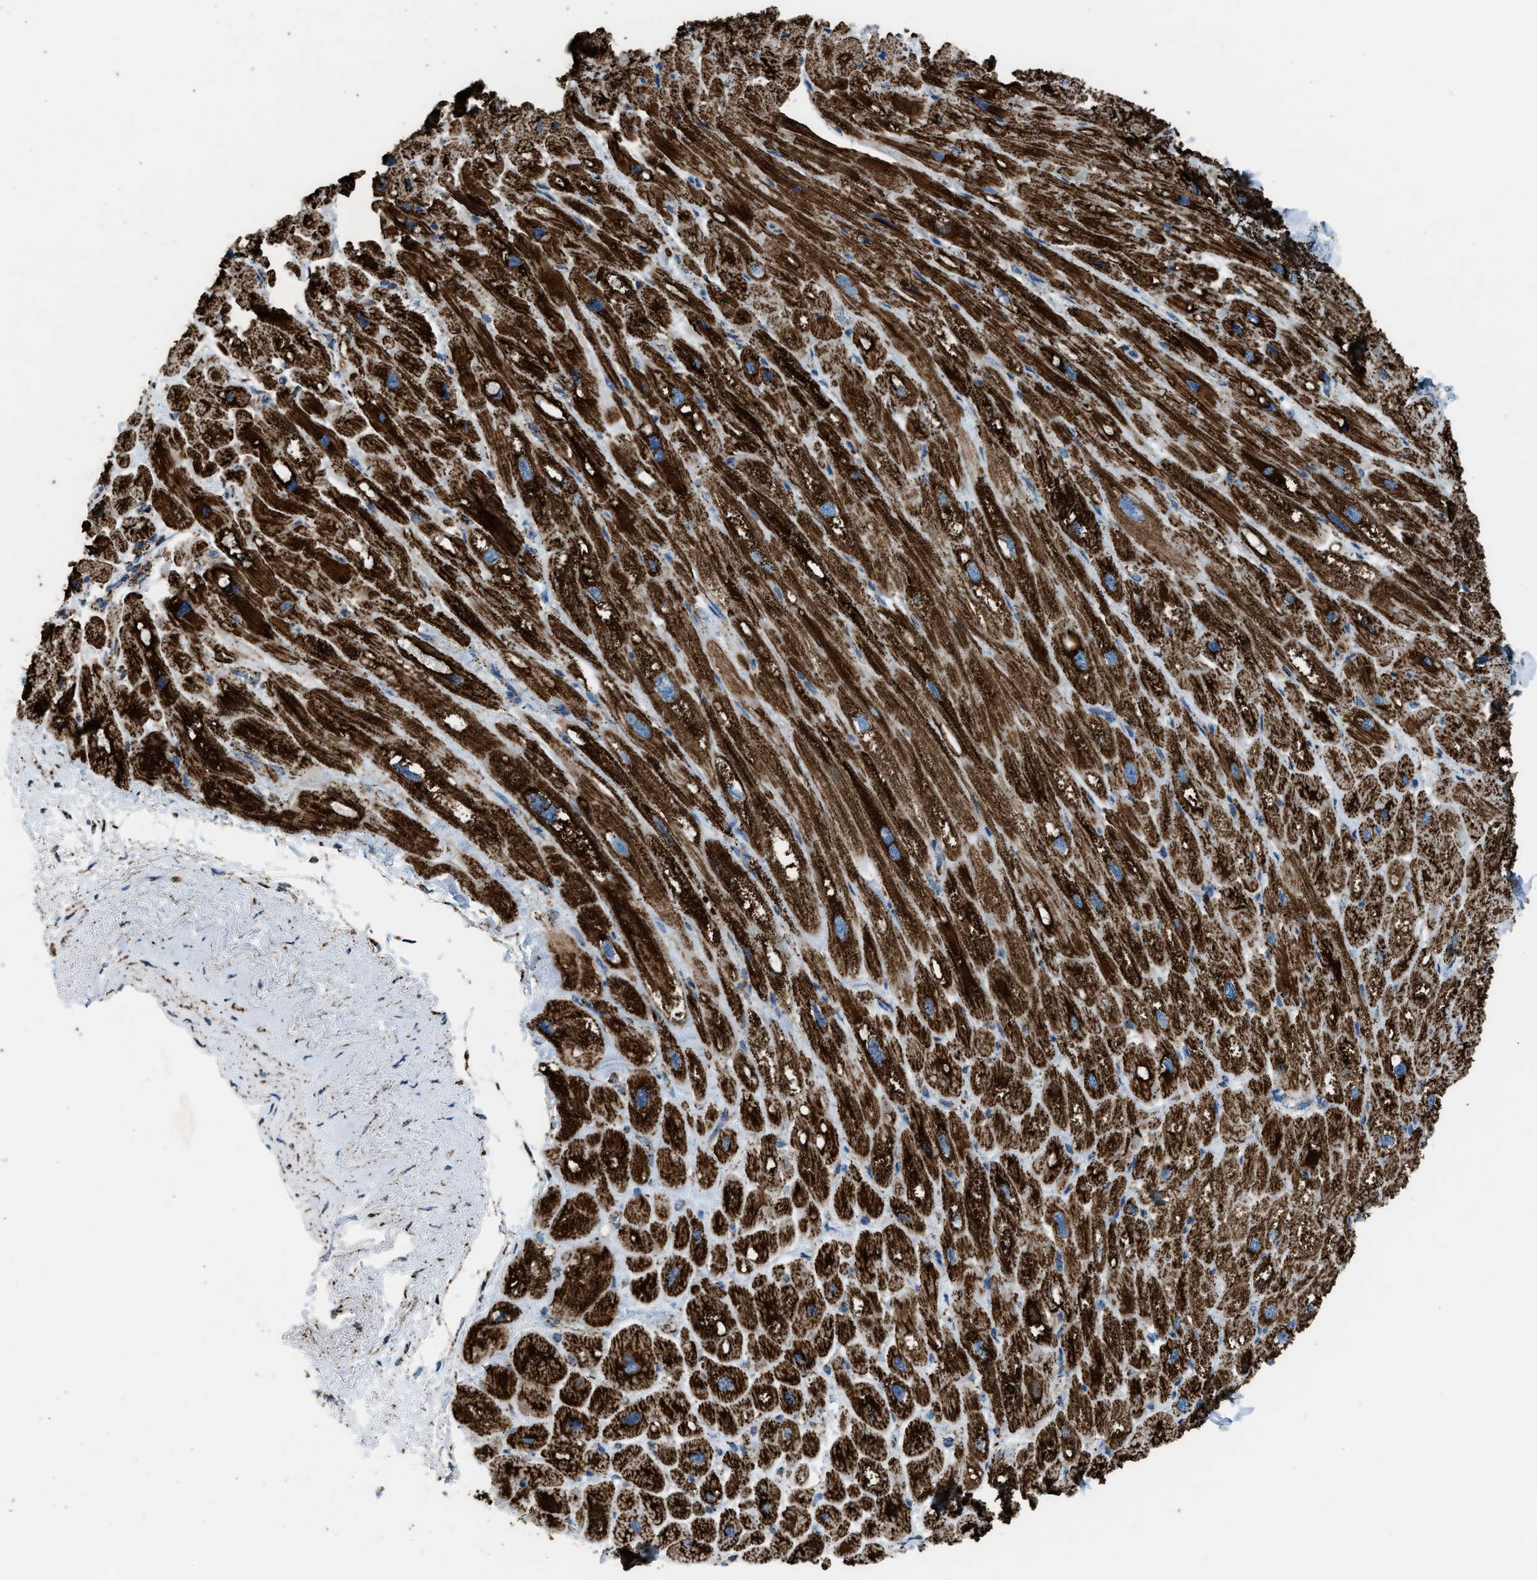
{"staining": {"intensity": "strong", "quantity": ">75%", "location": "cytoplasmic/membranous"}, "tissue": "heart muscle", "cell_type": "Cardiomyocytes", "image_type": "normal", "snomed": [{"axis": "morphology", "description": "Normal tissue, NOS"}, {"axis": "topography", "description": "Heart"}], "caption": "Immunohistochemical staining of normal heart muscle shows strong cytoplasmic/membranous protein positivity in about >75% of cardiomyocytes.", "gene": "MDH2", "patient": {"sex": "male", "age": 49}}